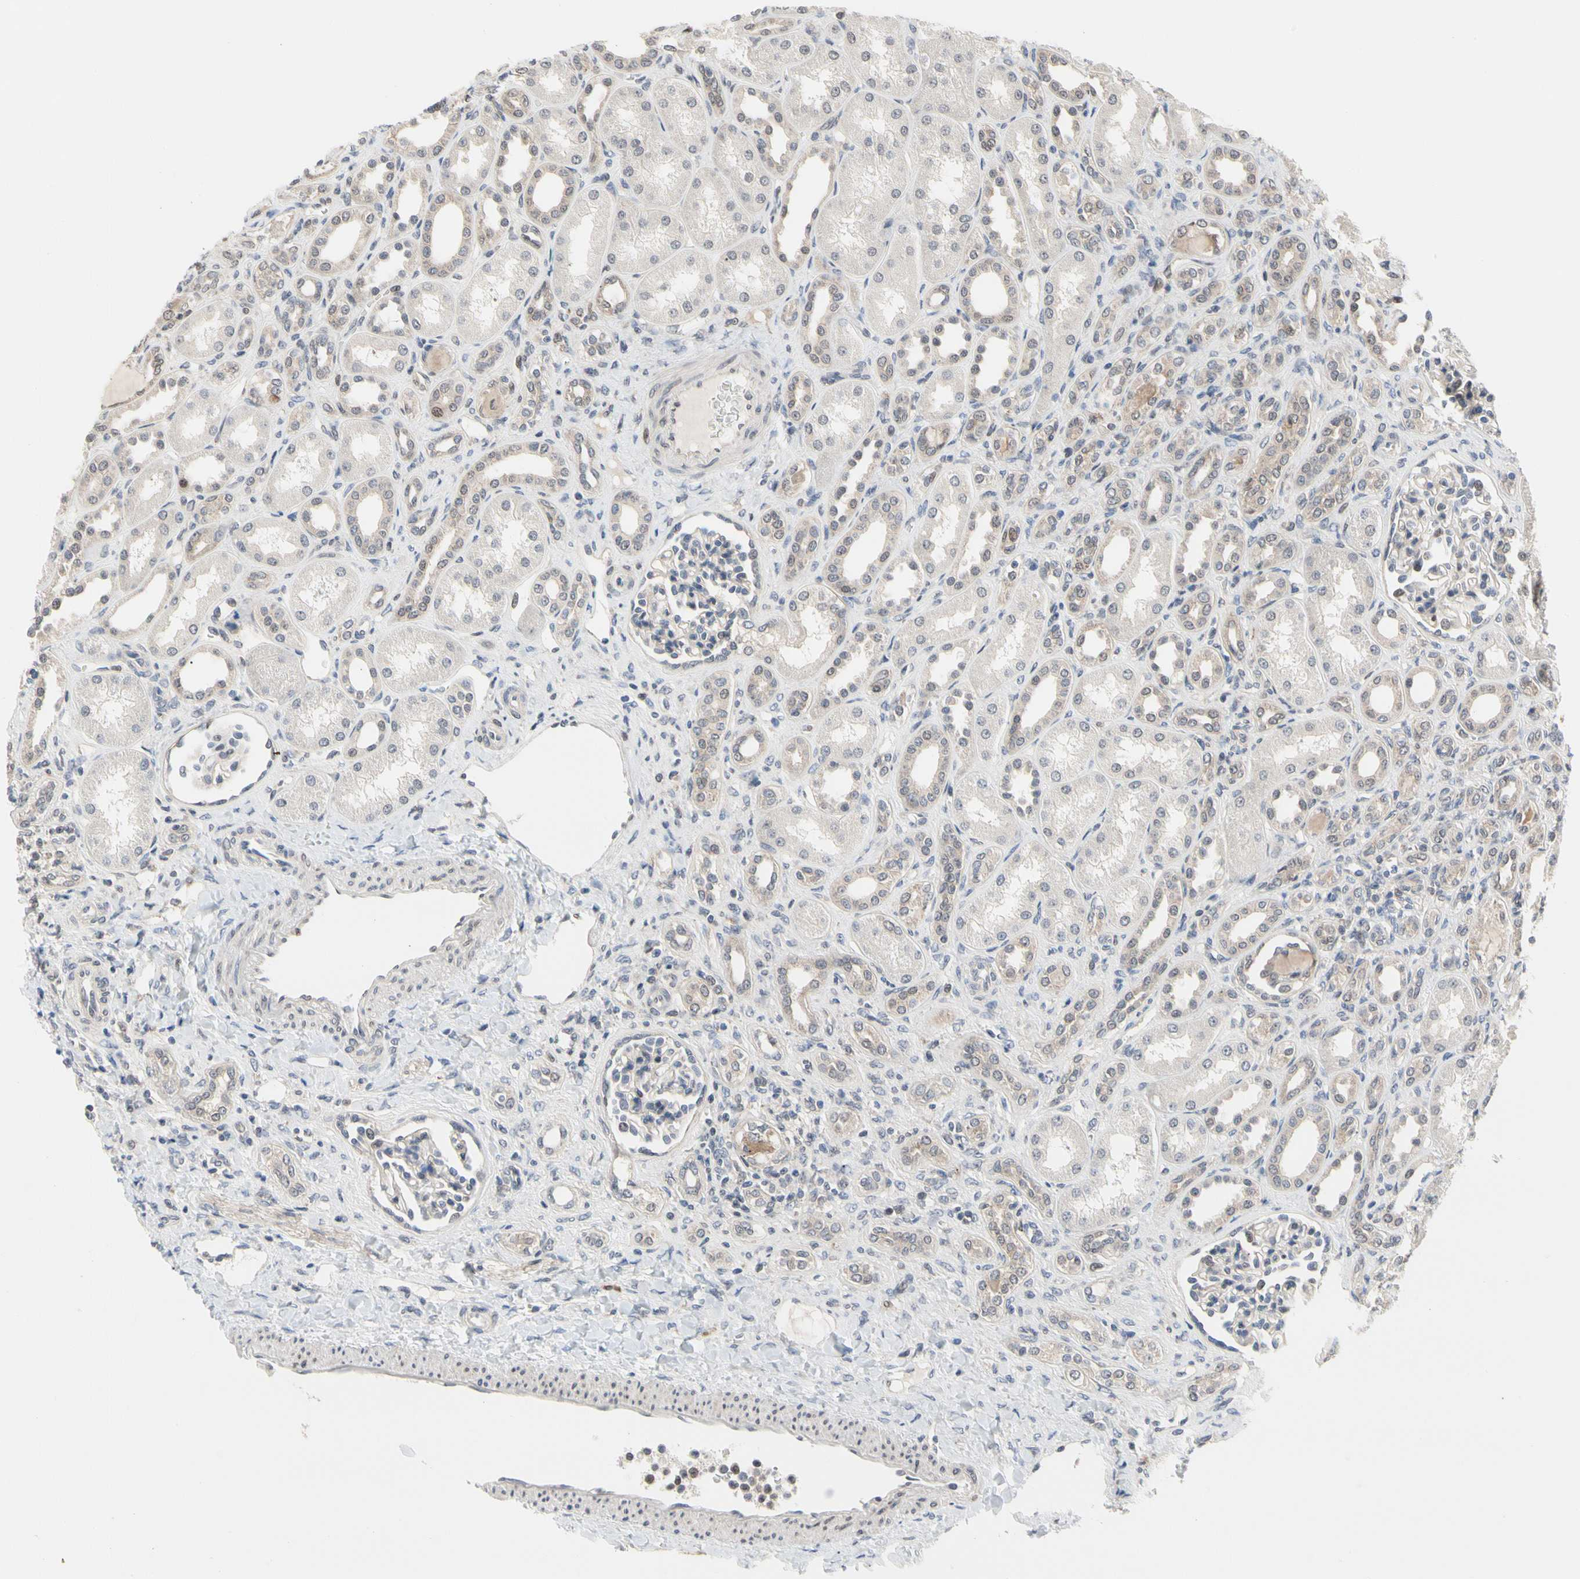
{"staining": {"intensity": "weak", "quantity": ">75%", "location": "cytoplasmic/membranous"}, "tissue": "kidney", "cell_type": "Cells in glomeruli", "image_type": "normal", "snomed": [{"axis": "morphology", "description": "Normal tissue, NOS"}, {"axis": "topography", "description": "Kidney"}], "caption": "Kidney was stained to show a protein in brown. There is low levels of weak cytoplasmic/membranous staining in about >75% of cells in glomeruli. Immunohistochemistry stains the protein in brown and the nuclei are stained blue.", "gene": "CDK5", "patient": {"sex": "male", "age": 7}}